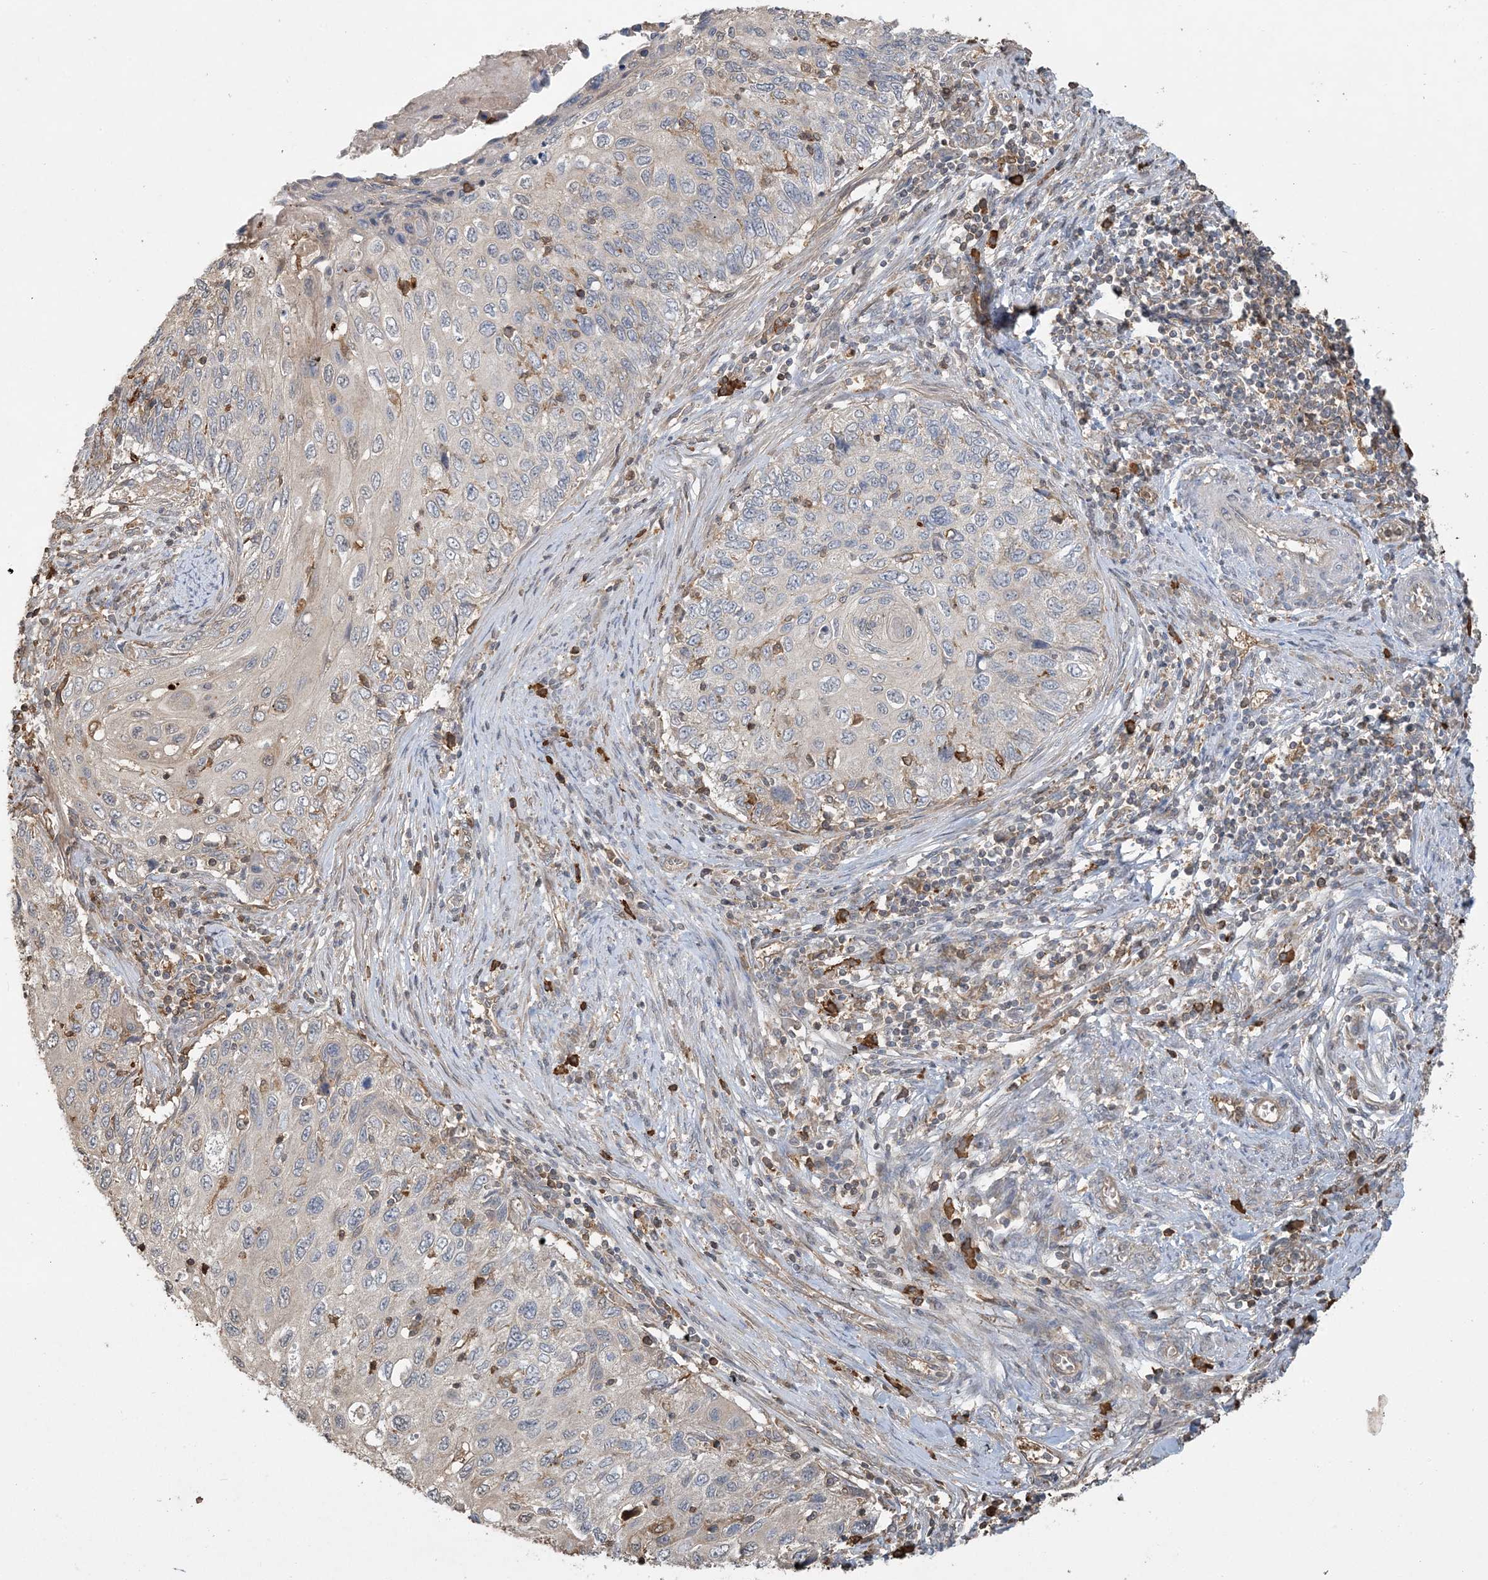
{"staining": {"intensity": "negative", "quantity": "none", "location": "none"}, "tissue": "cervical cancer", "cell_type": "Tumor cells", "image_type": "cancer", "snomed": [{"axis": "morphology", "description": "Squamous cell carcinoma, NOS"}, {"axis": "topography", "description": "Cervix"}], "caption": "High magnification brightfield microscopy of cervical squamous cell carcinoma stained with DAB (brown) and counterstained with hematoxylin (blue): tumor cells show no significant expression.", "gene": "TMSB4X", "patient": {"sex": "female", "age": 70}}